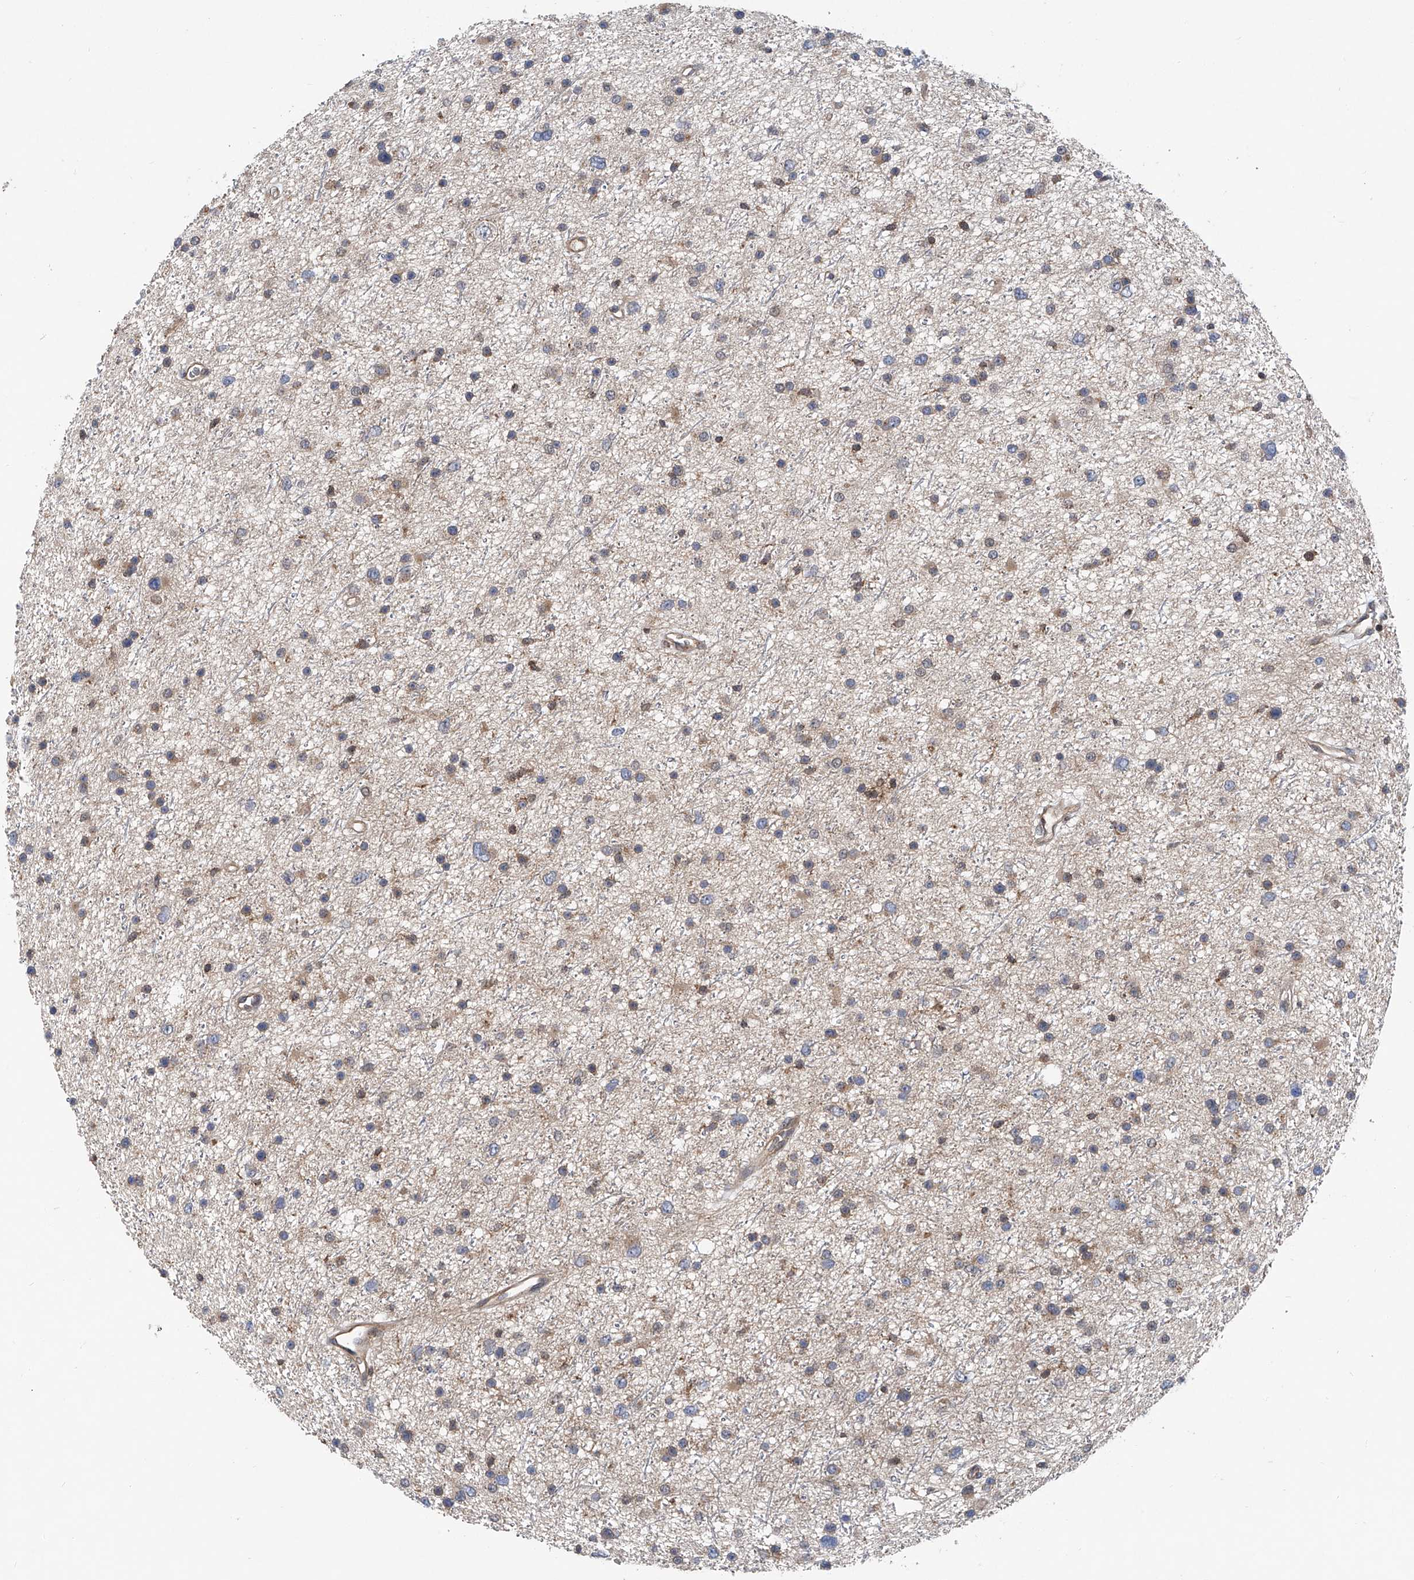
{"staining": {"intensity": "moderate", "quantity": "<25%", "location": "cytoplasmic/membranous"}, "tissue": "glioma", "cell_type": "Tumor cells", "image_type": "cancer", "snomed": [{"axis": "morphology", "description": "Glioma, malignant, Low grade"}, {"axis": "topography", "description": "Cerebral cortex"}], "caption": "High-magnification brightfield microscopy of glioma stained with DAB (brown) and counterstained with hematoxylin (blue). tumor cells exhibit moderate cytoplasmic/membranous positivity is present in approximately<25% of cells.", "gene": "TRIM38", "patient": {"sex": "female", "age": 39}}